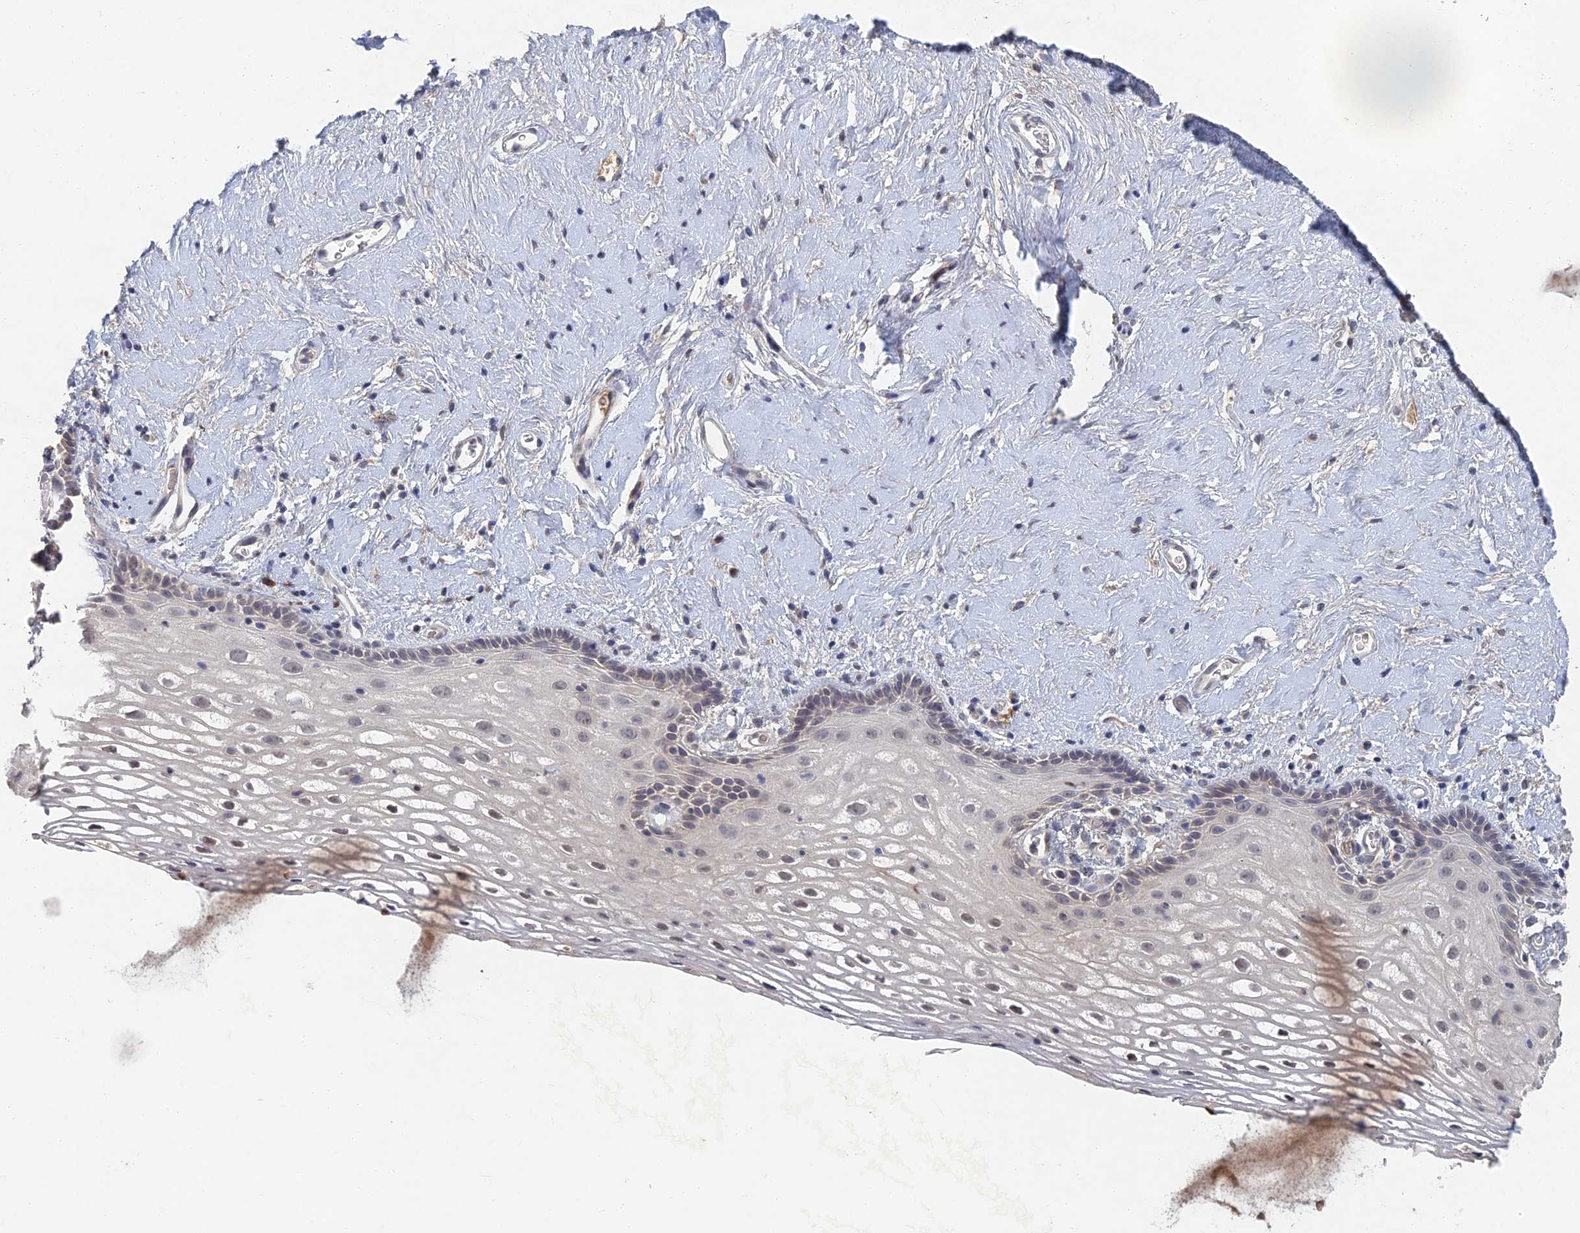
{"staining": {"intensity": "weak", "quantity": "<25%", "location": "nuclear"}, "tissue": "vagina", "cell_type": "Squamous epithelial cells", "image_type": "normal", "snomed": [{"axis": "morphology", "description": "Normal tissue, NOS"}, {"axis": "morphology", "description": "Adenocarcinoma, NOS"}, {"axis": "topography", "description": "Rectum"}, {"axis": "topography", "description": "Vagina"}], "caption": "This is a micrograph of immunohistochemistry staining of benign vagina, which shows no expression in squamous epithelial cells. Nuclei are stained in blue.", "gene": "GNA15", "patient": {"sex": "female", "age": 71}}